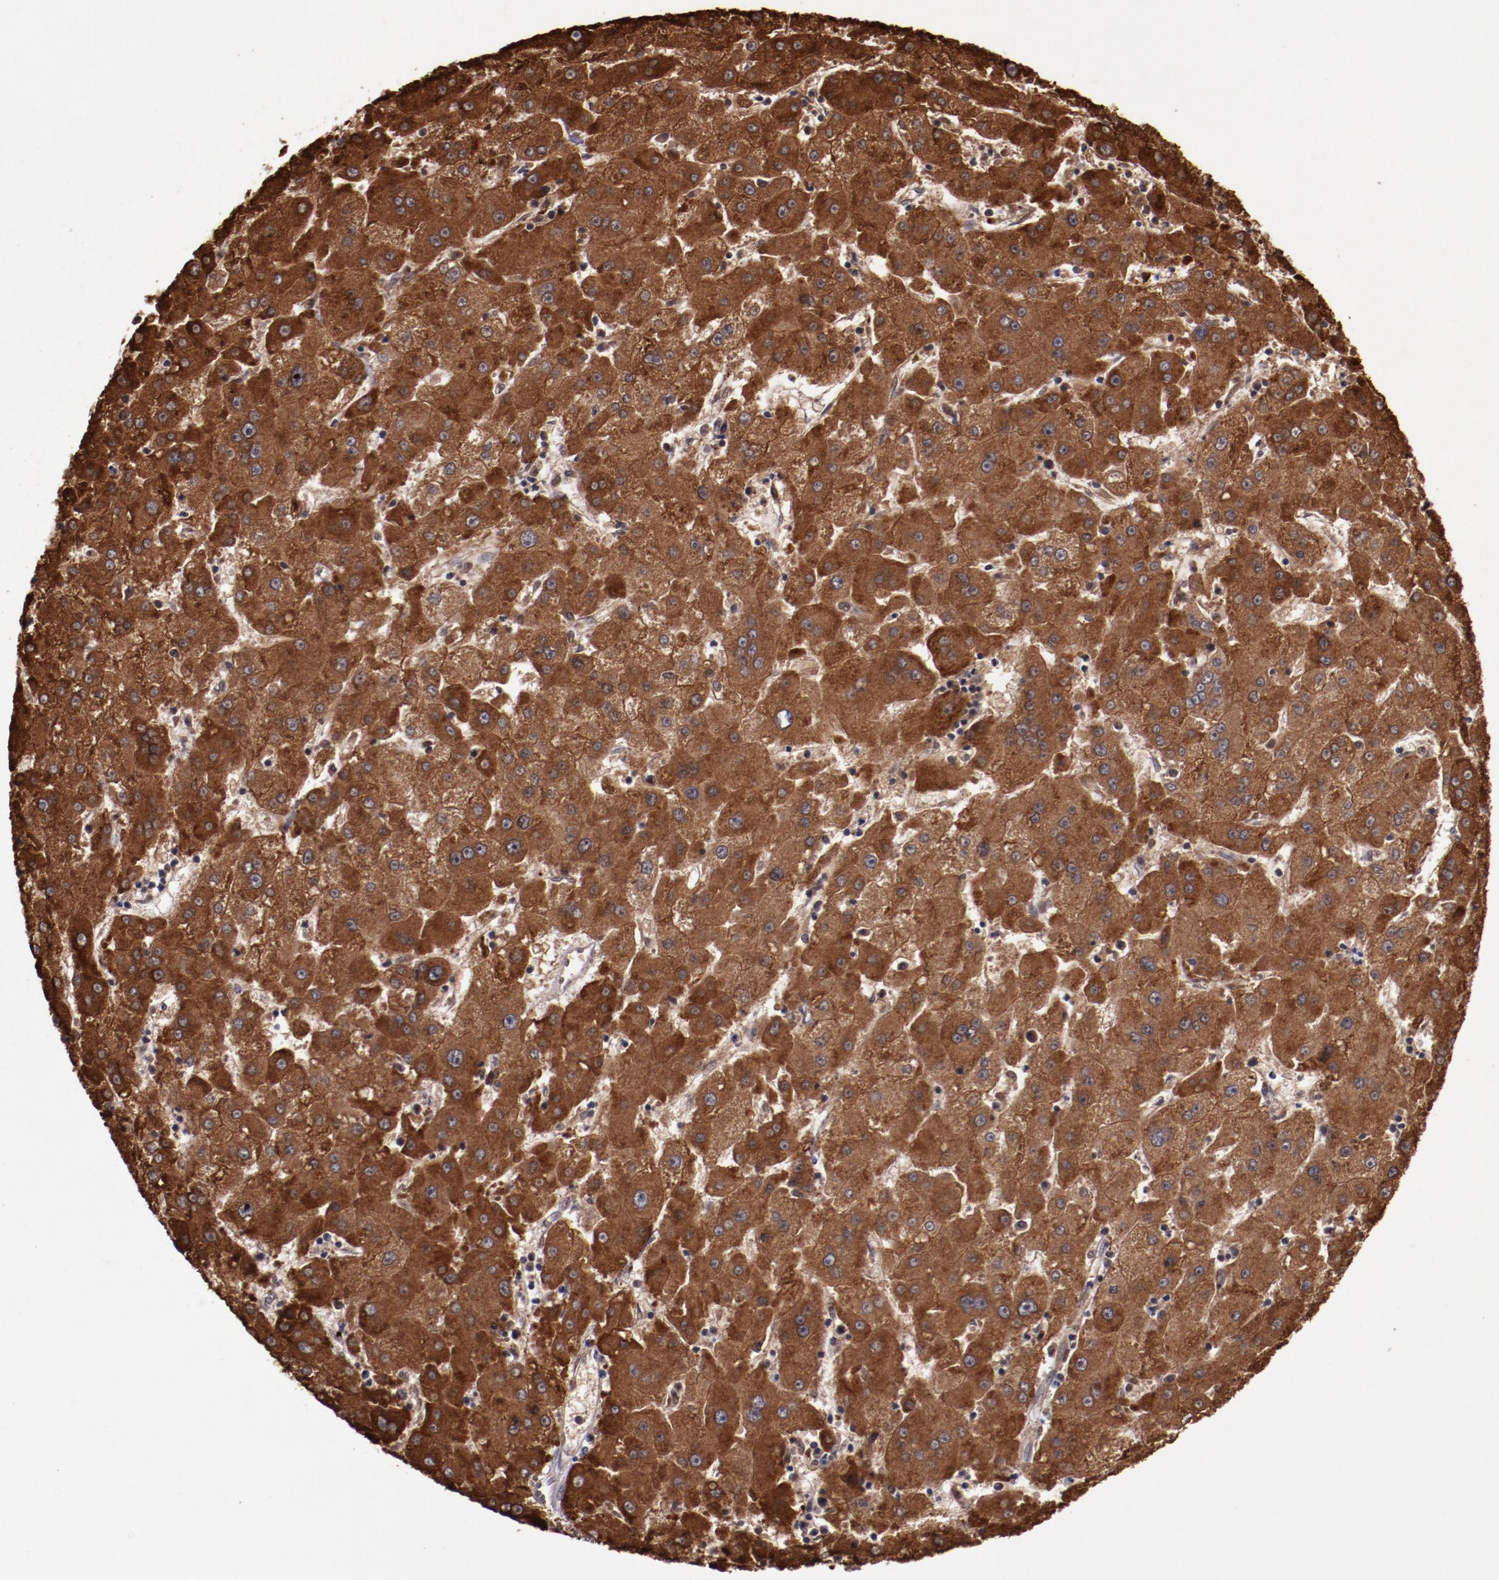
{"staining": {"intensity": "strong", "quantity": ">75%", "location": "cytoplasmic/membranous"}, "tissue": "liver cancer", "cell_type": "Tumor cells", "image_type": "cancer", "snomed": [{"axis": "morphology", "description": "Carcinoma, Hepatocellular, NOS"}, {"axis": "topography", "description": "Liver"}], "caption": "Hepatocellular carcinoma (liver) stained with a brown dye reveals strong cytoplasmic/membranous positive staining in about >75% of tumor cells.", "gene": "CHEK2", "patient": {"sex": "male", "age": 72}}